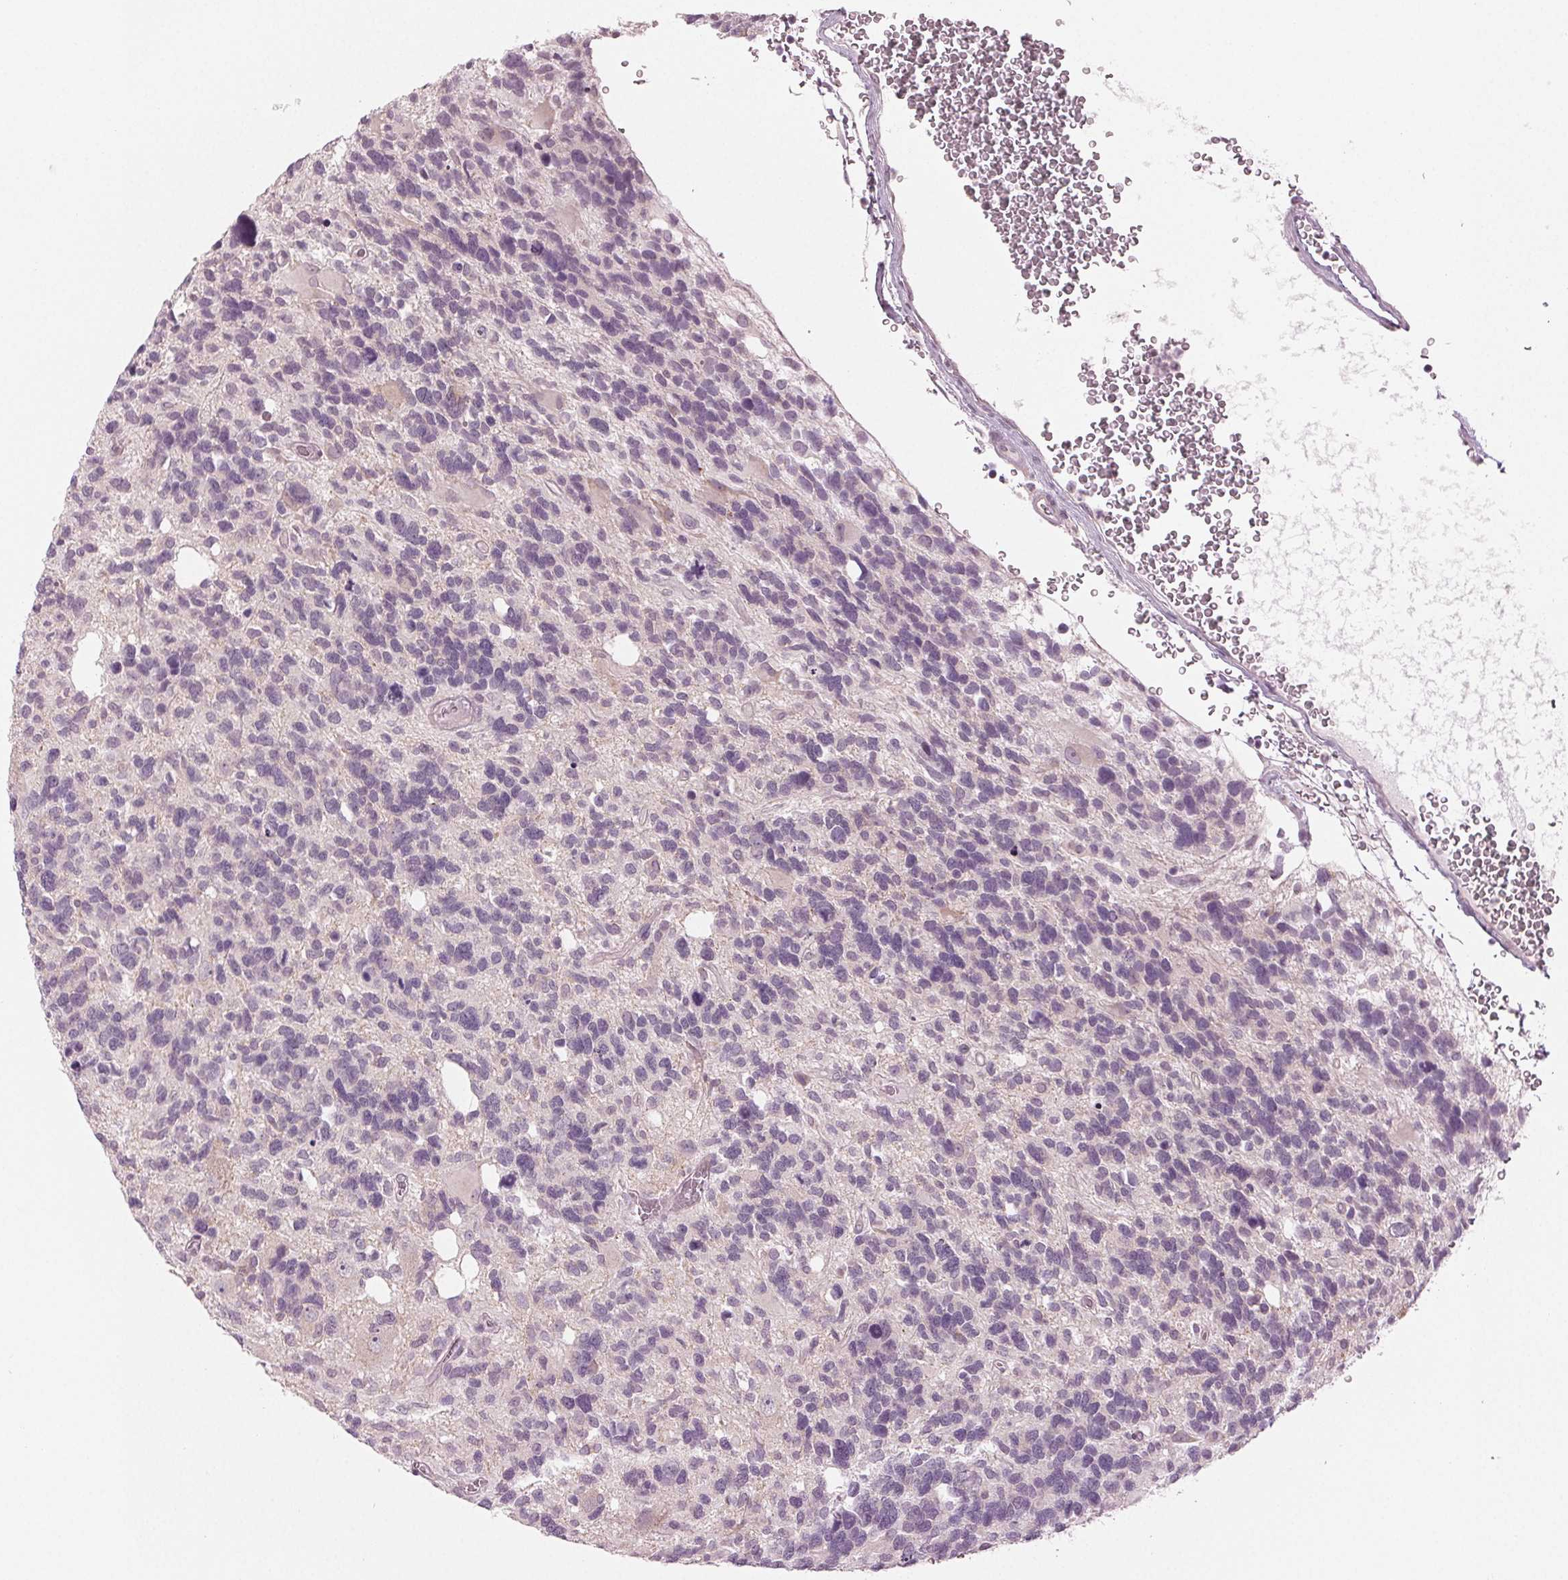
{"staining": {"intensity": "negative", "quantity": "none", "location": "none"}, "tissue": "glioma", "cell_type": "Tumor cells", "image_type": "cancer", "snomed": [{"axis": "morphology", "description": "Glioma, malignant, High grade"}, {"axis": "topography", "description": "Brain"}], "caption": "Glioma was stained to show a protein in brown. There is no significant expression in tumor cells.", "gene": "PRAP1", "patient": {"sex": "male", "age": 49}}